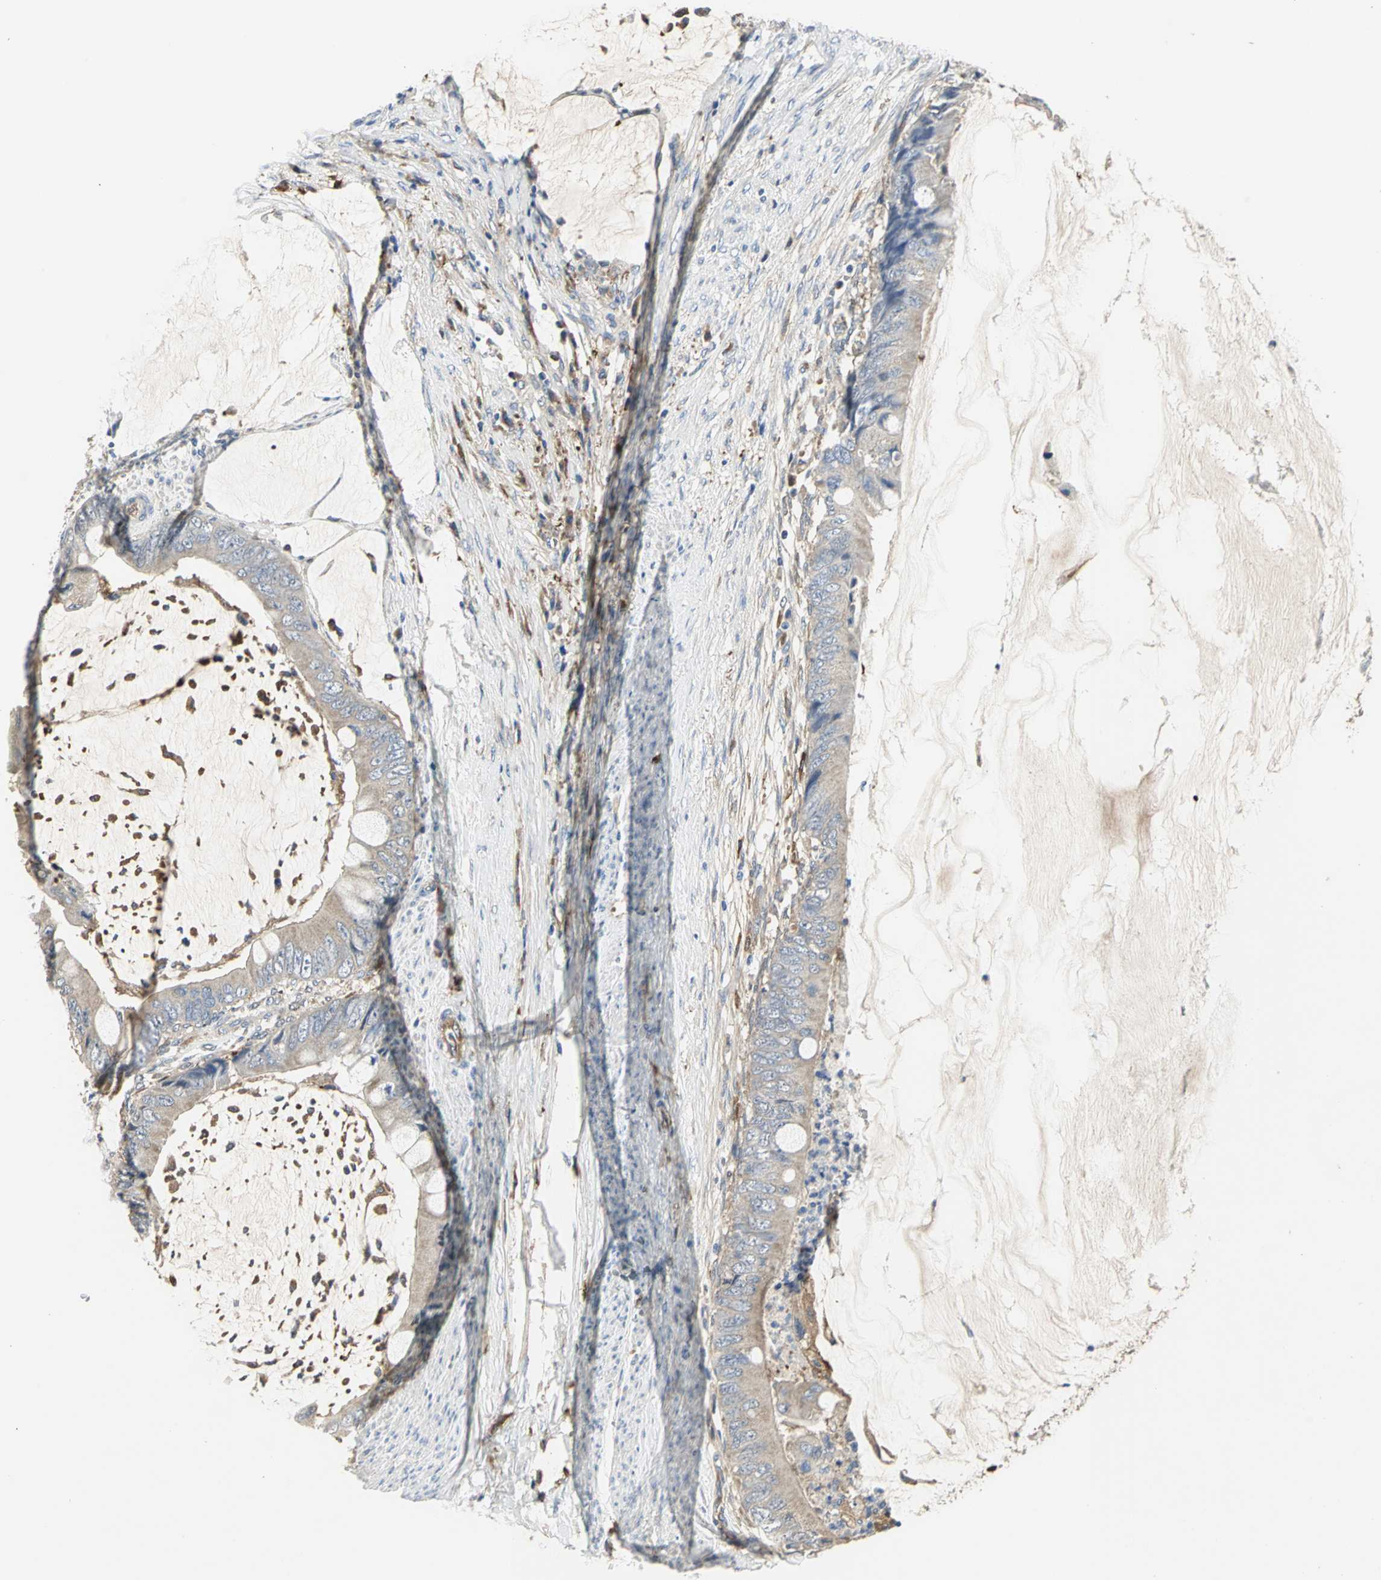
{"staining": {"intensity": "moderate", "quantity": ">75%", "location": "cytoplasmic/membranous"}, "tissue": "colorectal cancer", "cell_type": "Tumor cells", "image_type": "cancer", "snomed": [{"axis": "morphology", "description": "Normal tissue, NOS"}, {"axis": "morphology", "description": "Adenocarcinoma, NOS"}, {"axis": "topography", "description": "Rectum"}, {"axis": "topography", "description": "Peripheral nerve tissue"}], "caption": "Protein expression analysis of human adenocarcinoma (colorectal) reveals moderate cytoplasmic/membranous expression in about >75% of tumor cells. (brown staining indicates protein expression, while blue staining denotes nuclei).", "gene": "CHRNB1", "patient": {"sex": "female", "age": 77}}